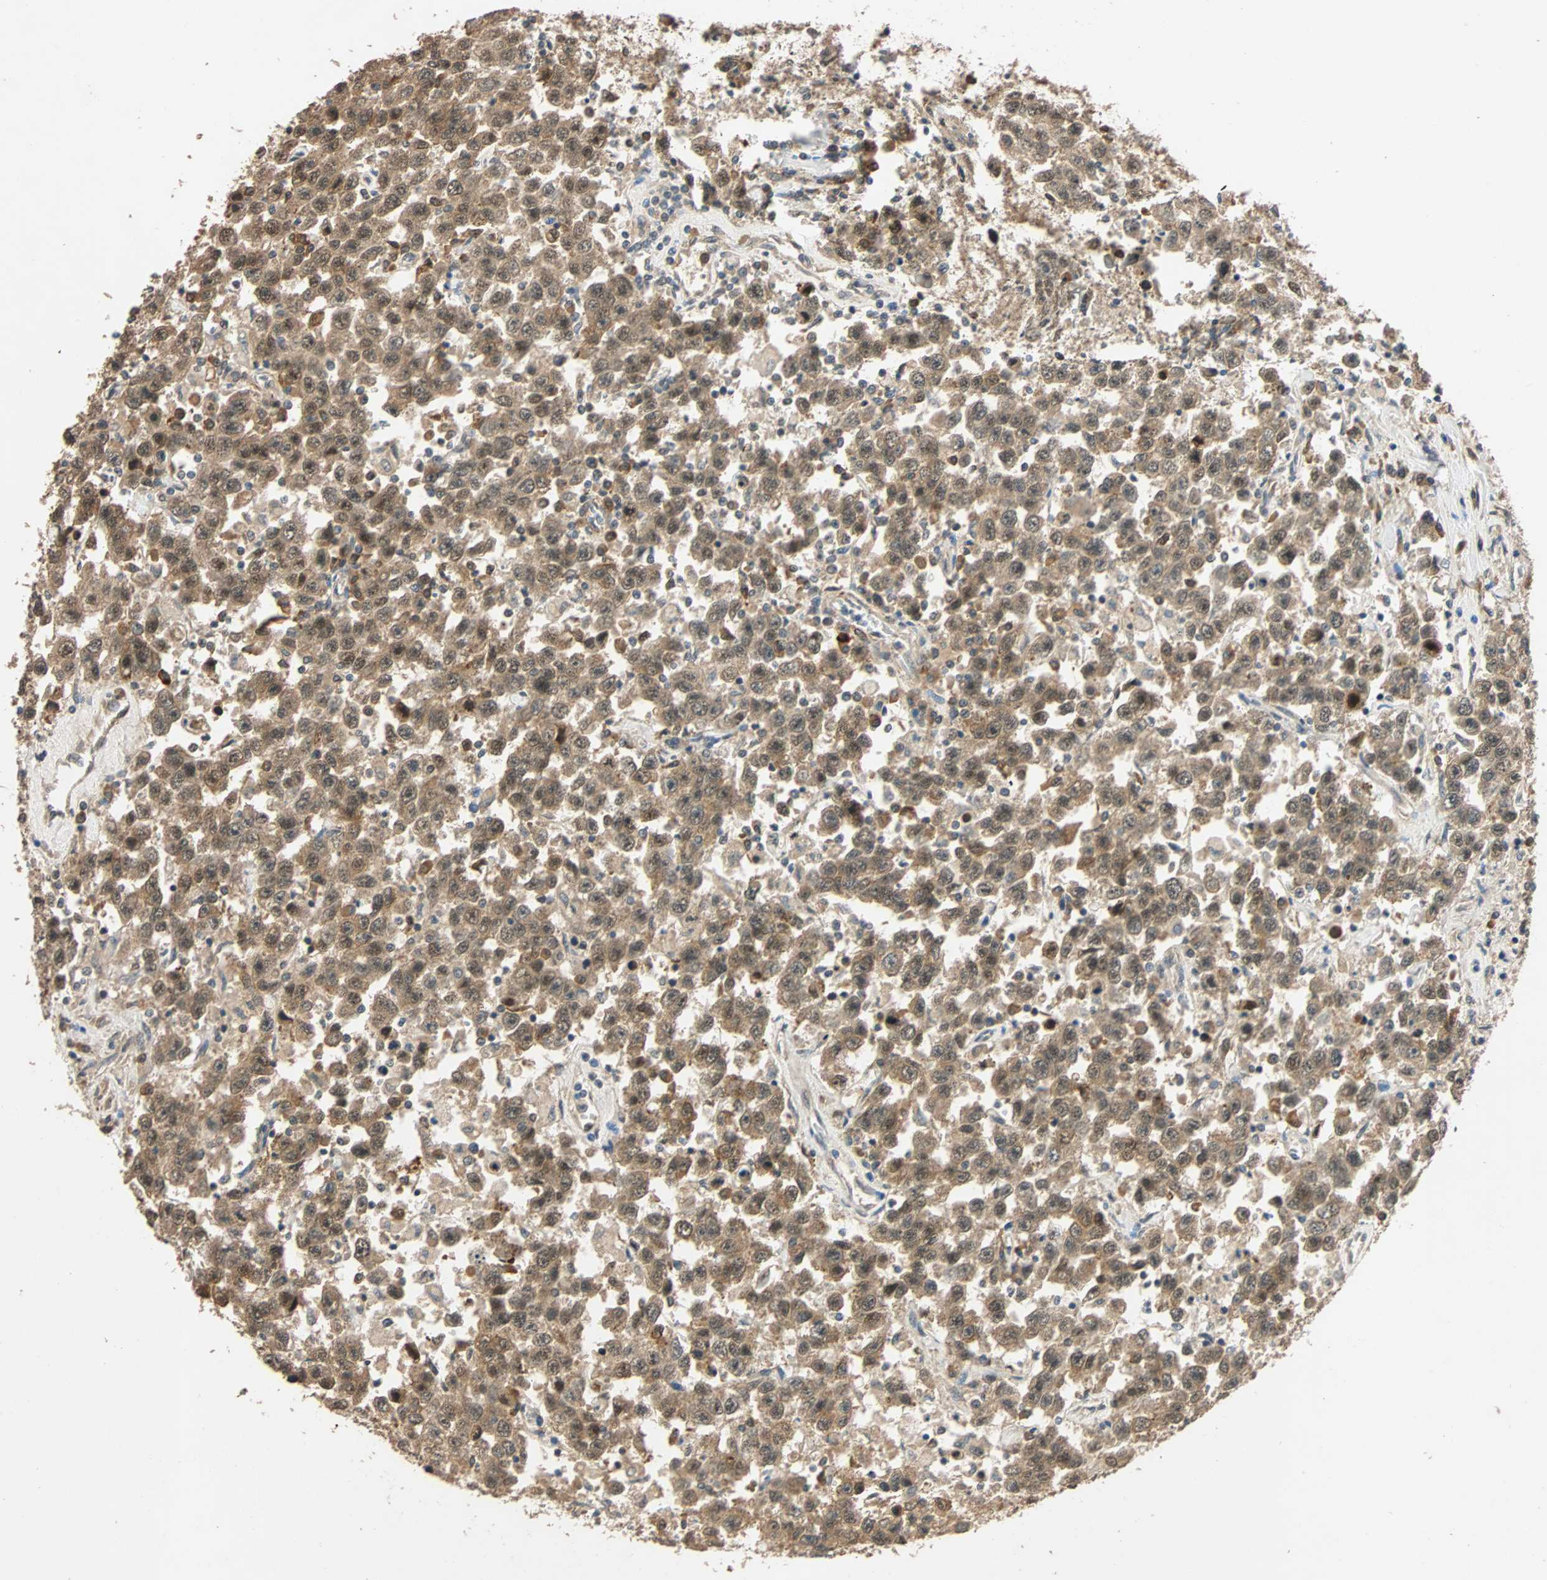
{"staining": {"intensity": "moderate", "quantity": ">75%", "location": "cytoplasmic/membranous"}, "tissue": "testis cancer", "cell_type": "Tumor cells", "image_type": "cancer", "snomed": [{"axis": "morphology", "description": "Seminoma, NOS"}, {"axis": "topography", "description": "Testis"}], "caption": "A brown stain shows moderate cytoplasmic/membranous expression of a protein in seminoma (testis) tumor cells.", "gene": "QSER1", "patient": {"sex": "male", "age": 41}}